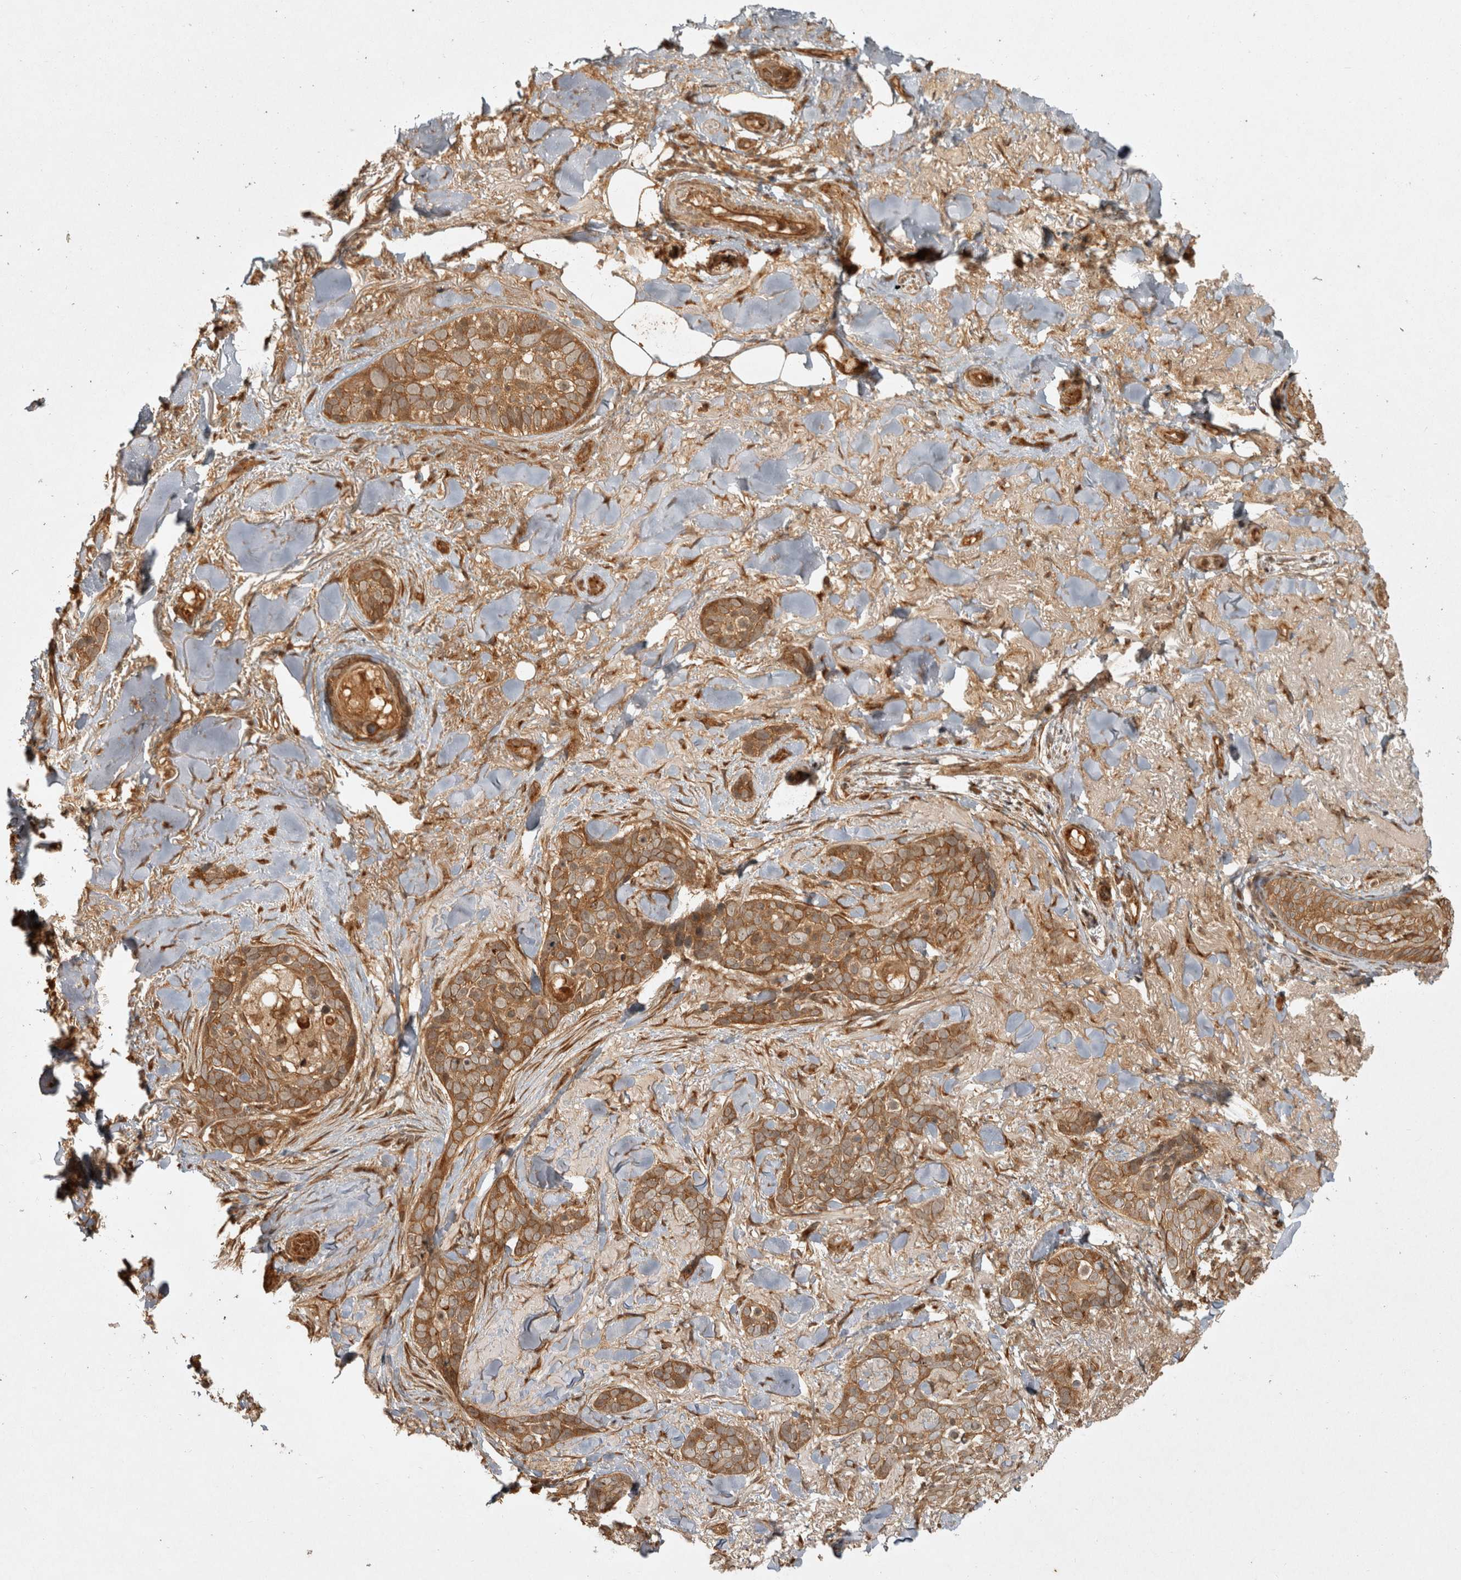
{"staining": {"intensity": "moderate", "quantity": ">75%", "location": "cytoplasmic/membranous"}, "tissue": "skin cancer", "cell_type": "Tumor cells", "image_type": "cancer", "snomed": [{"axis": "morphology", "description": "Basal cell carcinoma"}, {"axis": "topography", "description": "Skin"}], "caption": "Immunohistochemical staining of human basal cell carcinoma (skin) reveals medium levels of moderate cytoplasmic/membranous expression in approximately >75% of tumor cells.", "gene": "CAMSAP2", "patient": {"sex": "female", "age": 82}}